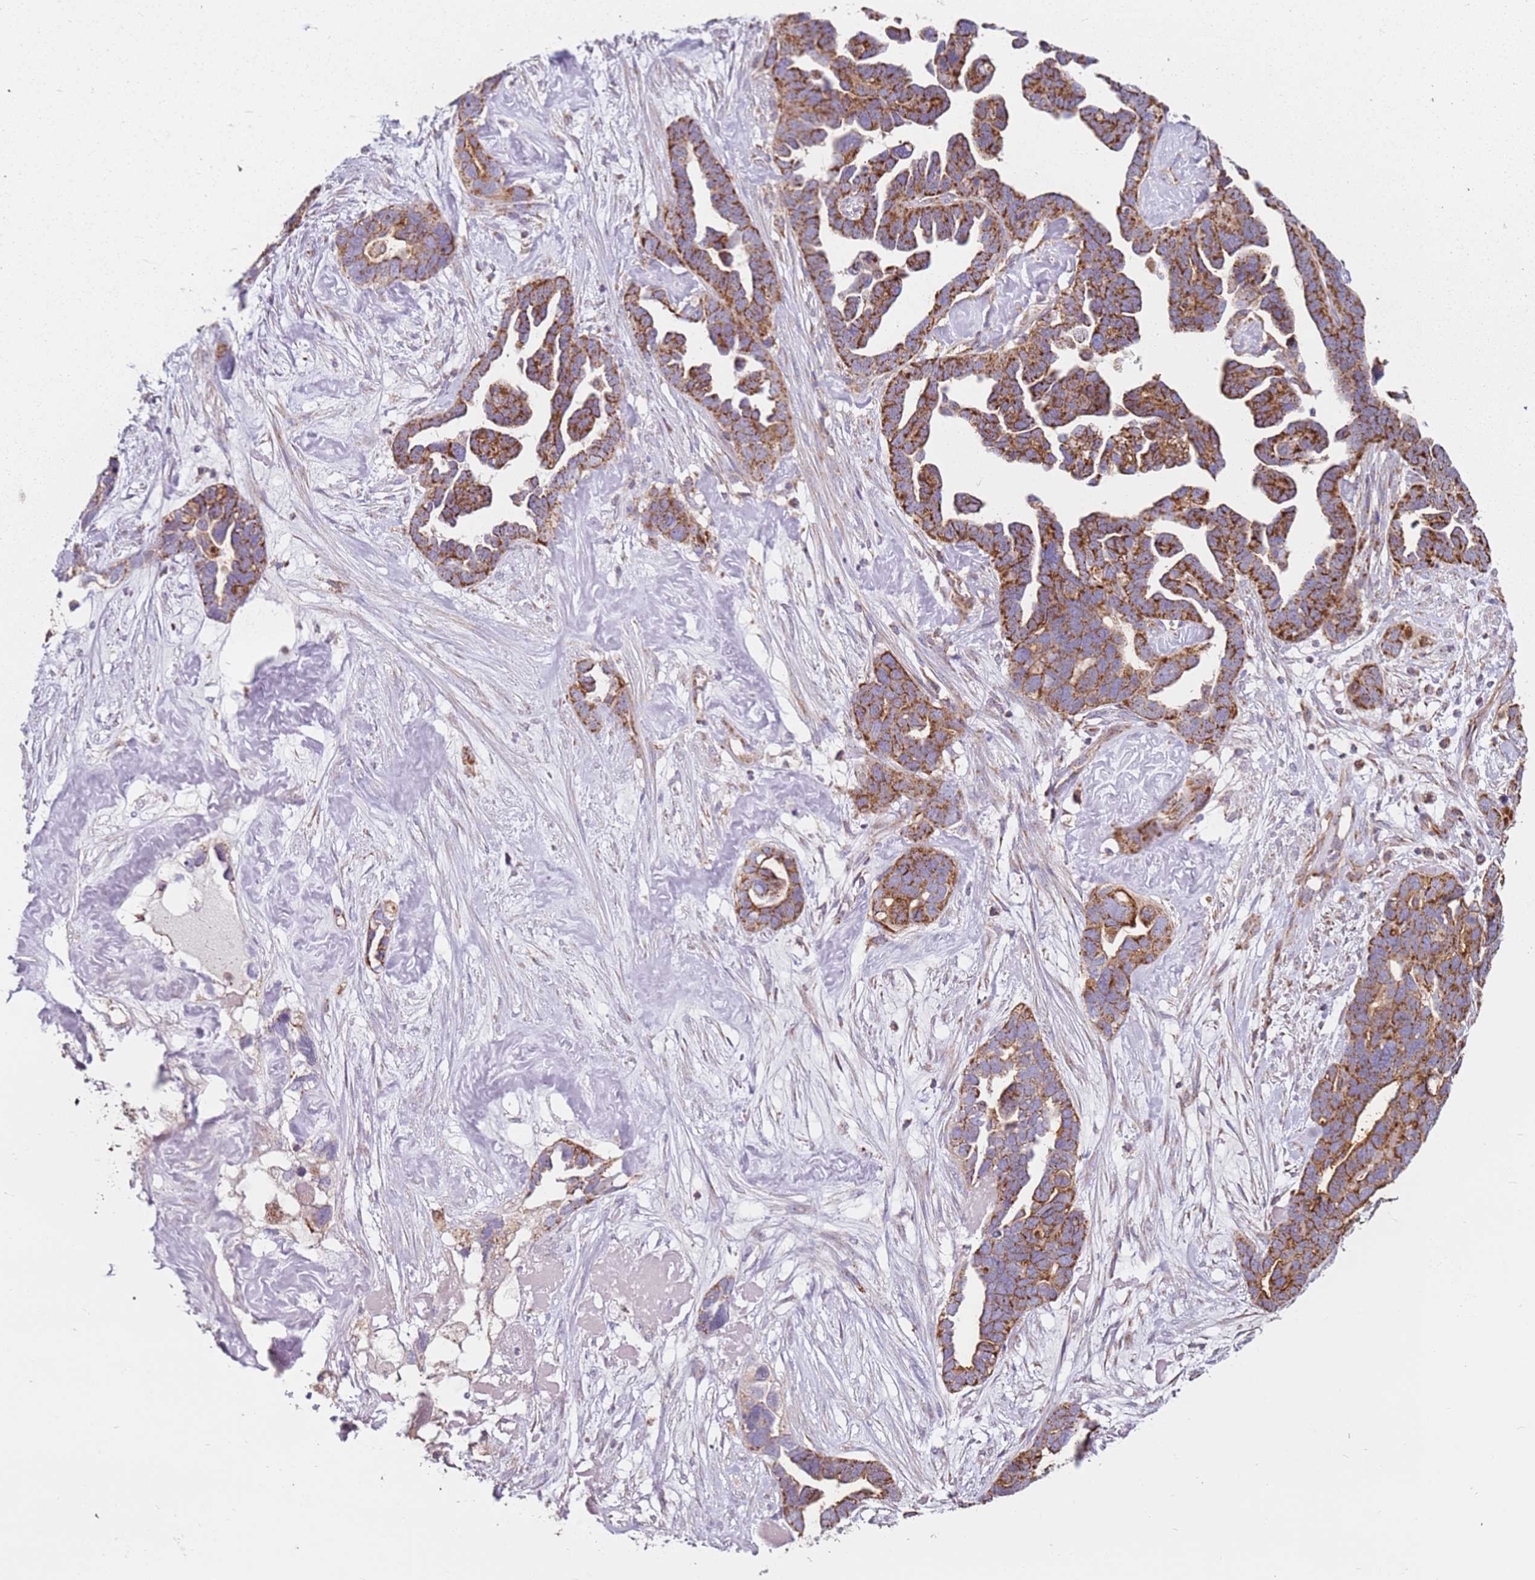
{"staining": {"intensity": "strong", "quantity": ">75%", "location": "cytoplasmic/membranous"}, "tissue": "ovarian cancer", "cell_type": "Tumor cells", "image_type": "cancer", "snomed": [{"axis": "morphology", "description": "Cystadenocarcinoma, serous, NOS"}, {"axis": "topography", "description": "Ovary"}], "caption": "Protein expression analysis of ovarian cancer (serous cystadenocarcinoma) reveals strong cytoplasmic/membranous expression in approximately >75% of tumor cells.", "gene": "ALS2", "patient": {"sex": "female", "age": 54}}